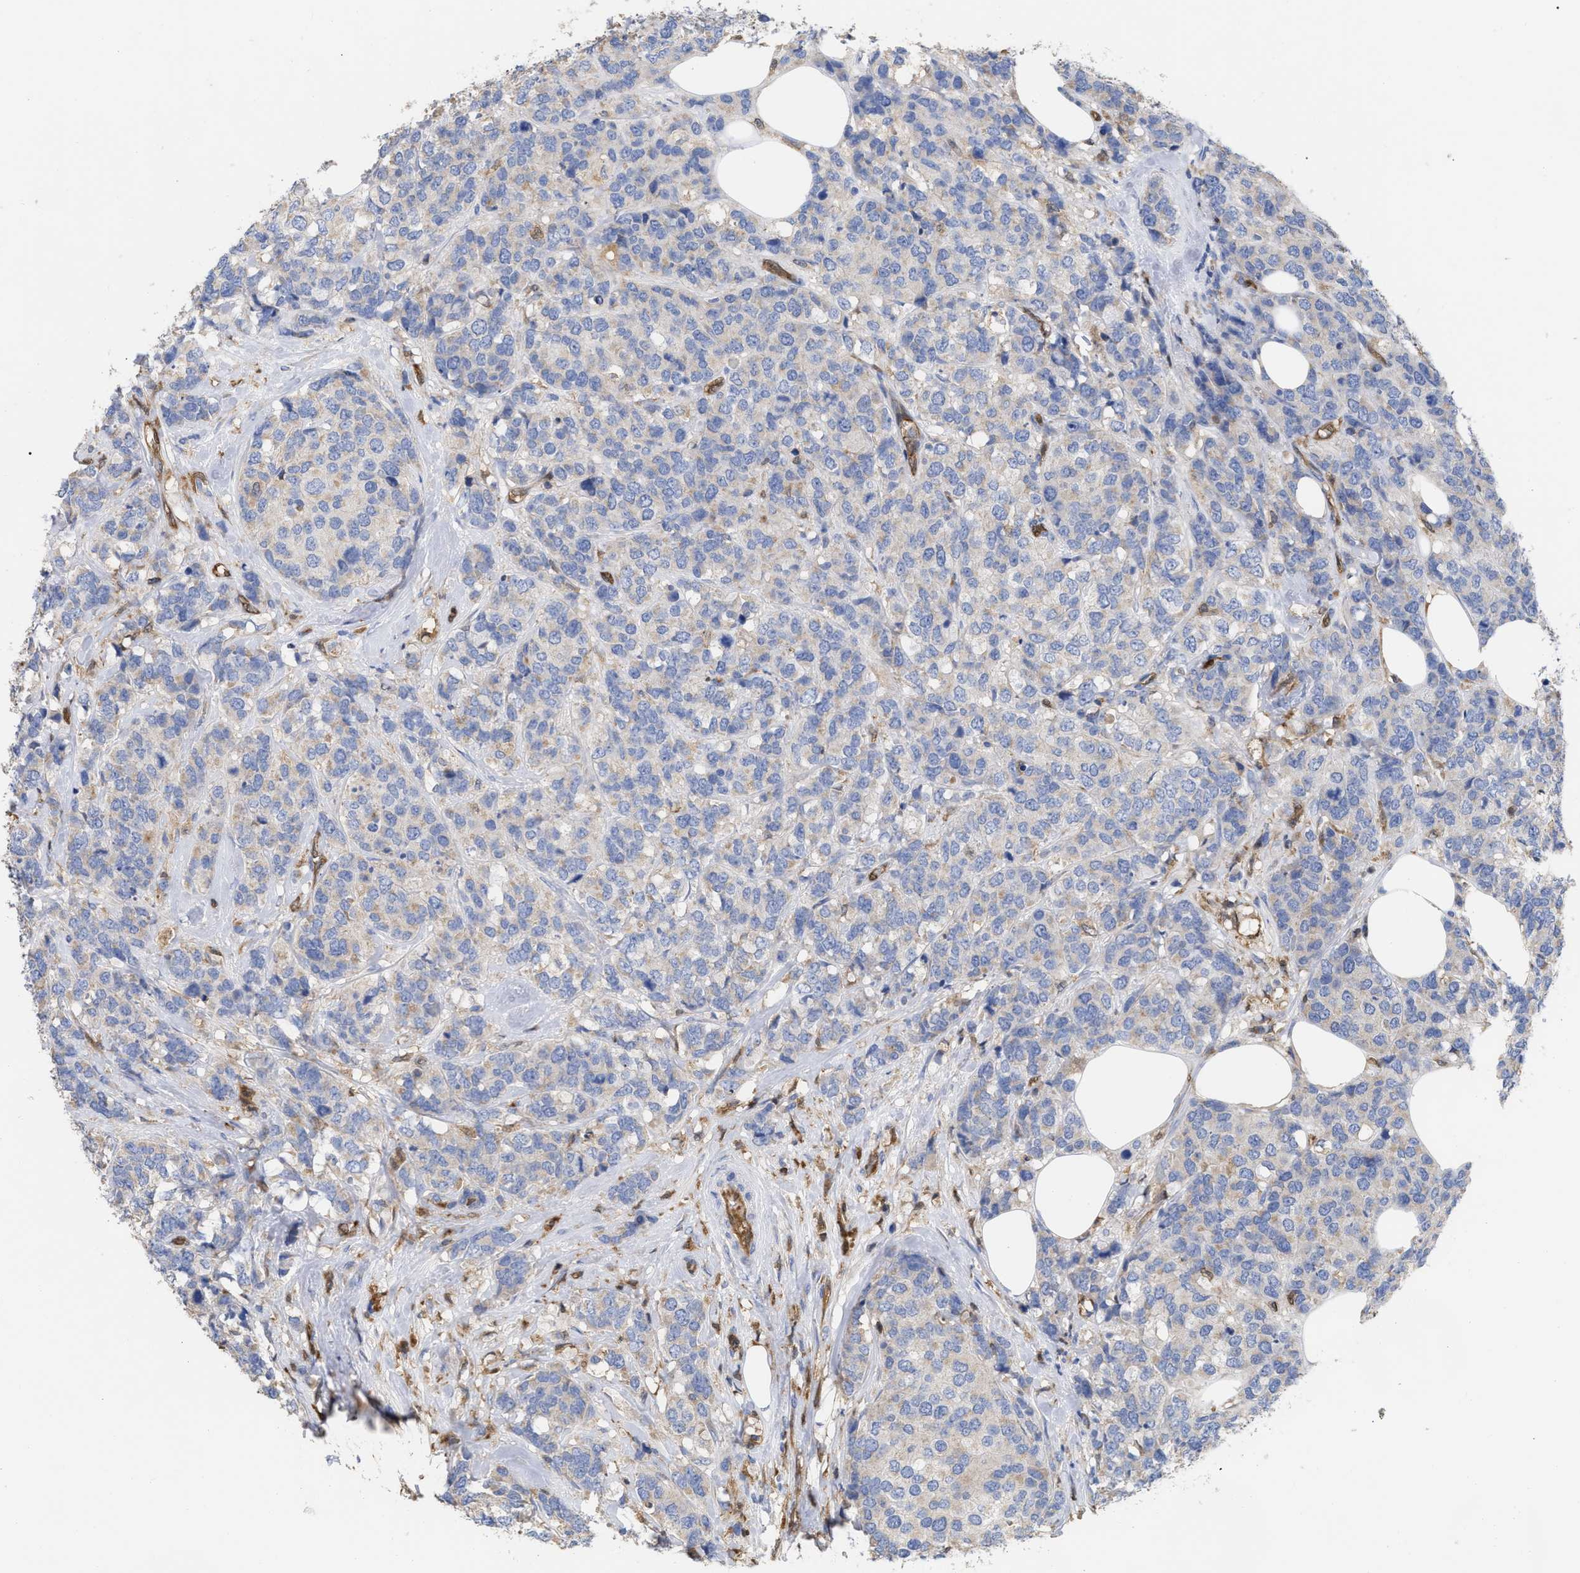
{"staining": {"intensity": "negative", "quantity": "none", "location": "none"}, "tissue": "breast cancer", "cell_type": "Tumor cells", "image_type": "cancer", "snomed": [{"axis": "morphology", "description": "Lobular carcinoma"}, {"axis": "topography", "description": "Breast"}], "caption": "Tumor cells show no significant protein positivity in breast lobular carcinoma.", "gene": "GIMAP4", "patient": {"sex": "female", "age": 59}}